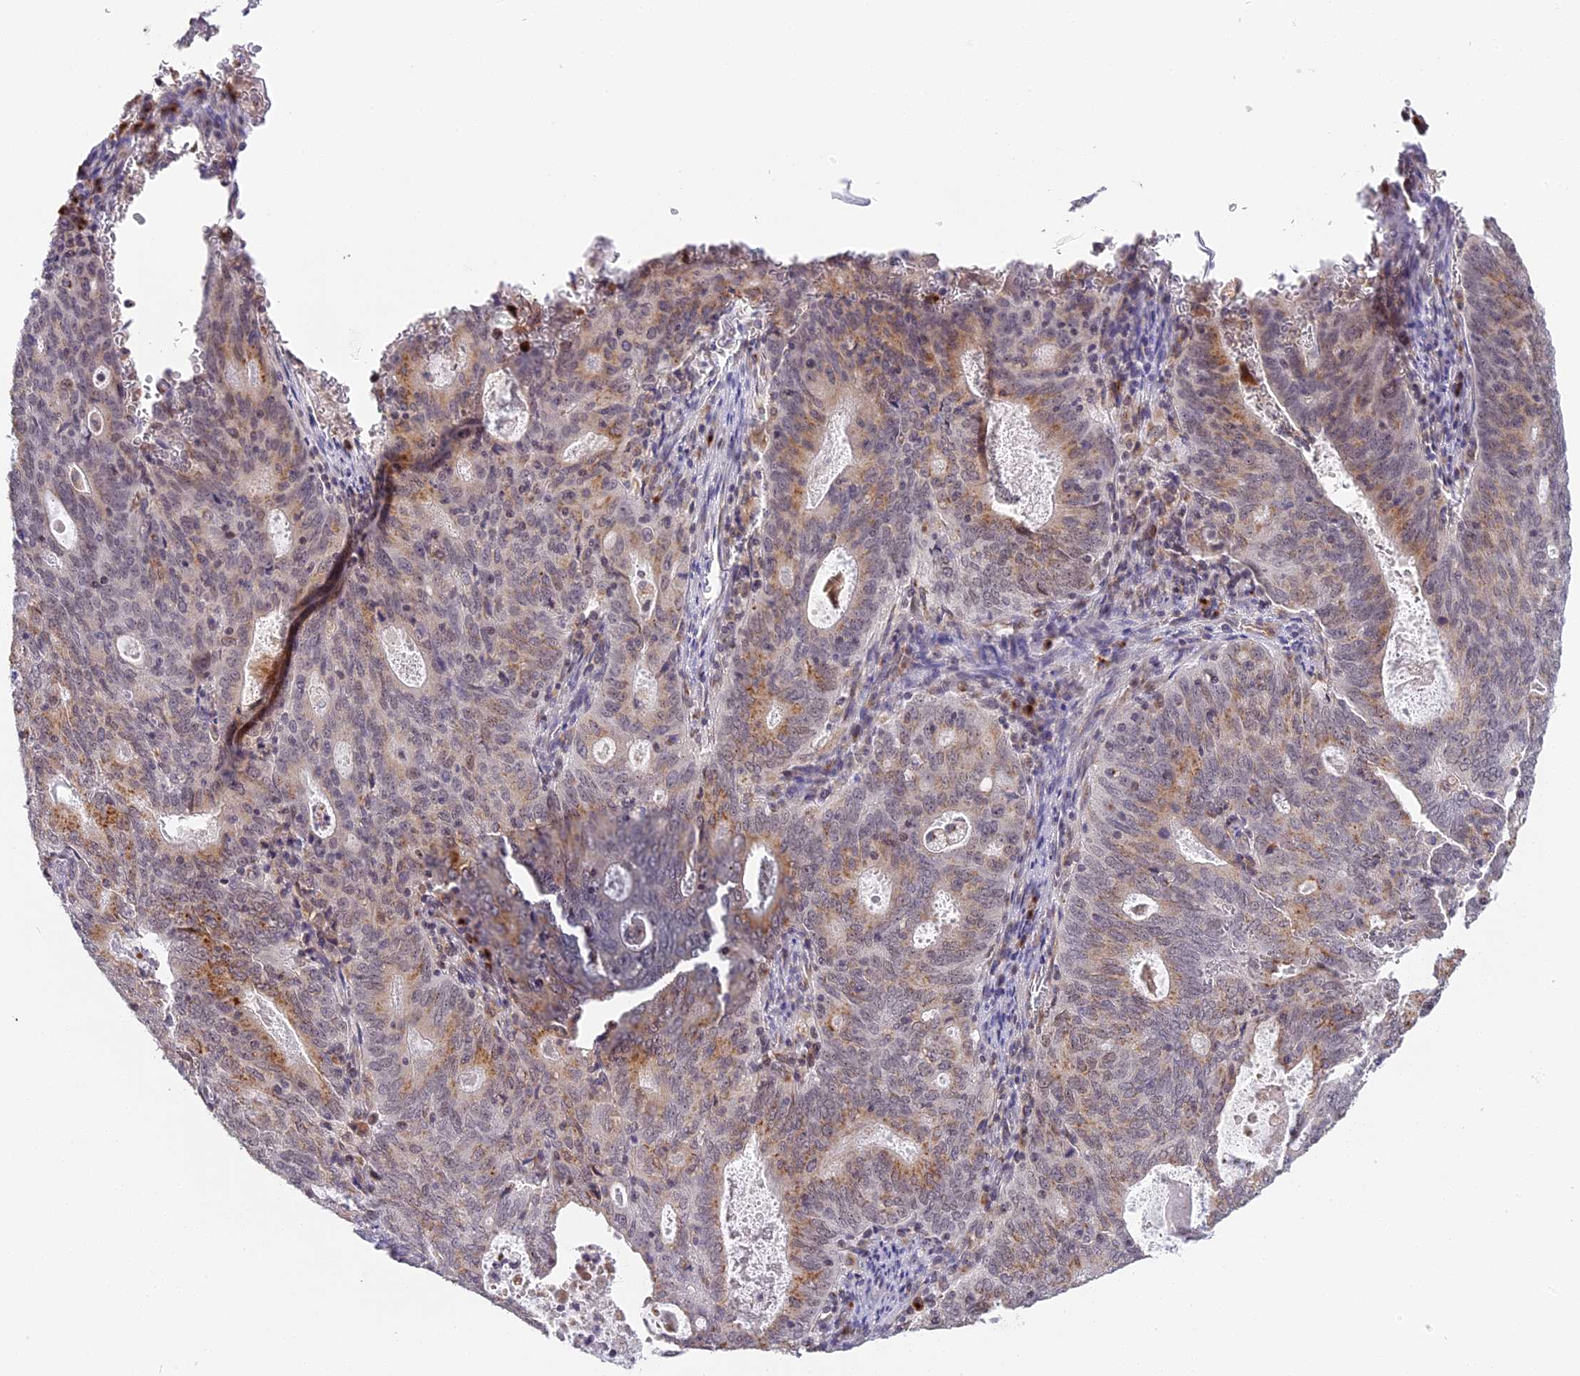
{"staining": {"intensity": "moderate", "quantity": ">75%", "location": "cytoplasmic/membranous,nuclear"}, "tissue": "cervical cancer", "cell_type": "Tumor cells", "image_type": "cancer", "snomed": [{"axis": "morphology", "description": "Adenocarcinoma, NOS"}, {"axis": "topography", "description": "Cervix"}], "caption": "Immunohistochemical staining of cervical adenocarcinoma displays medium levels of moderate cytoplasmic/membranous and nuclear protein positivity in approximately >75% of tumor cells.", "gene": "HEATR5B", "patient": {"sex": "female", "age": 44}}